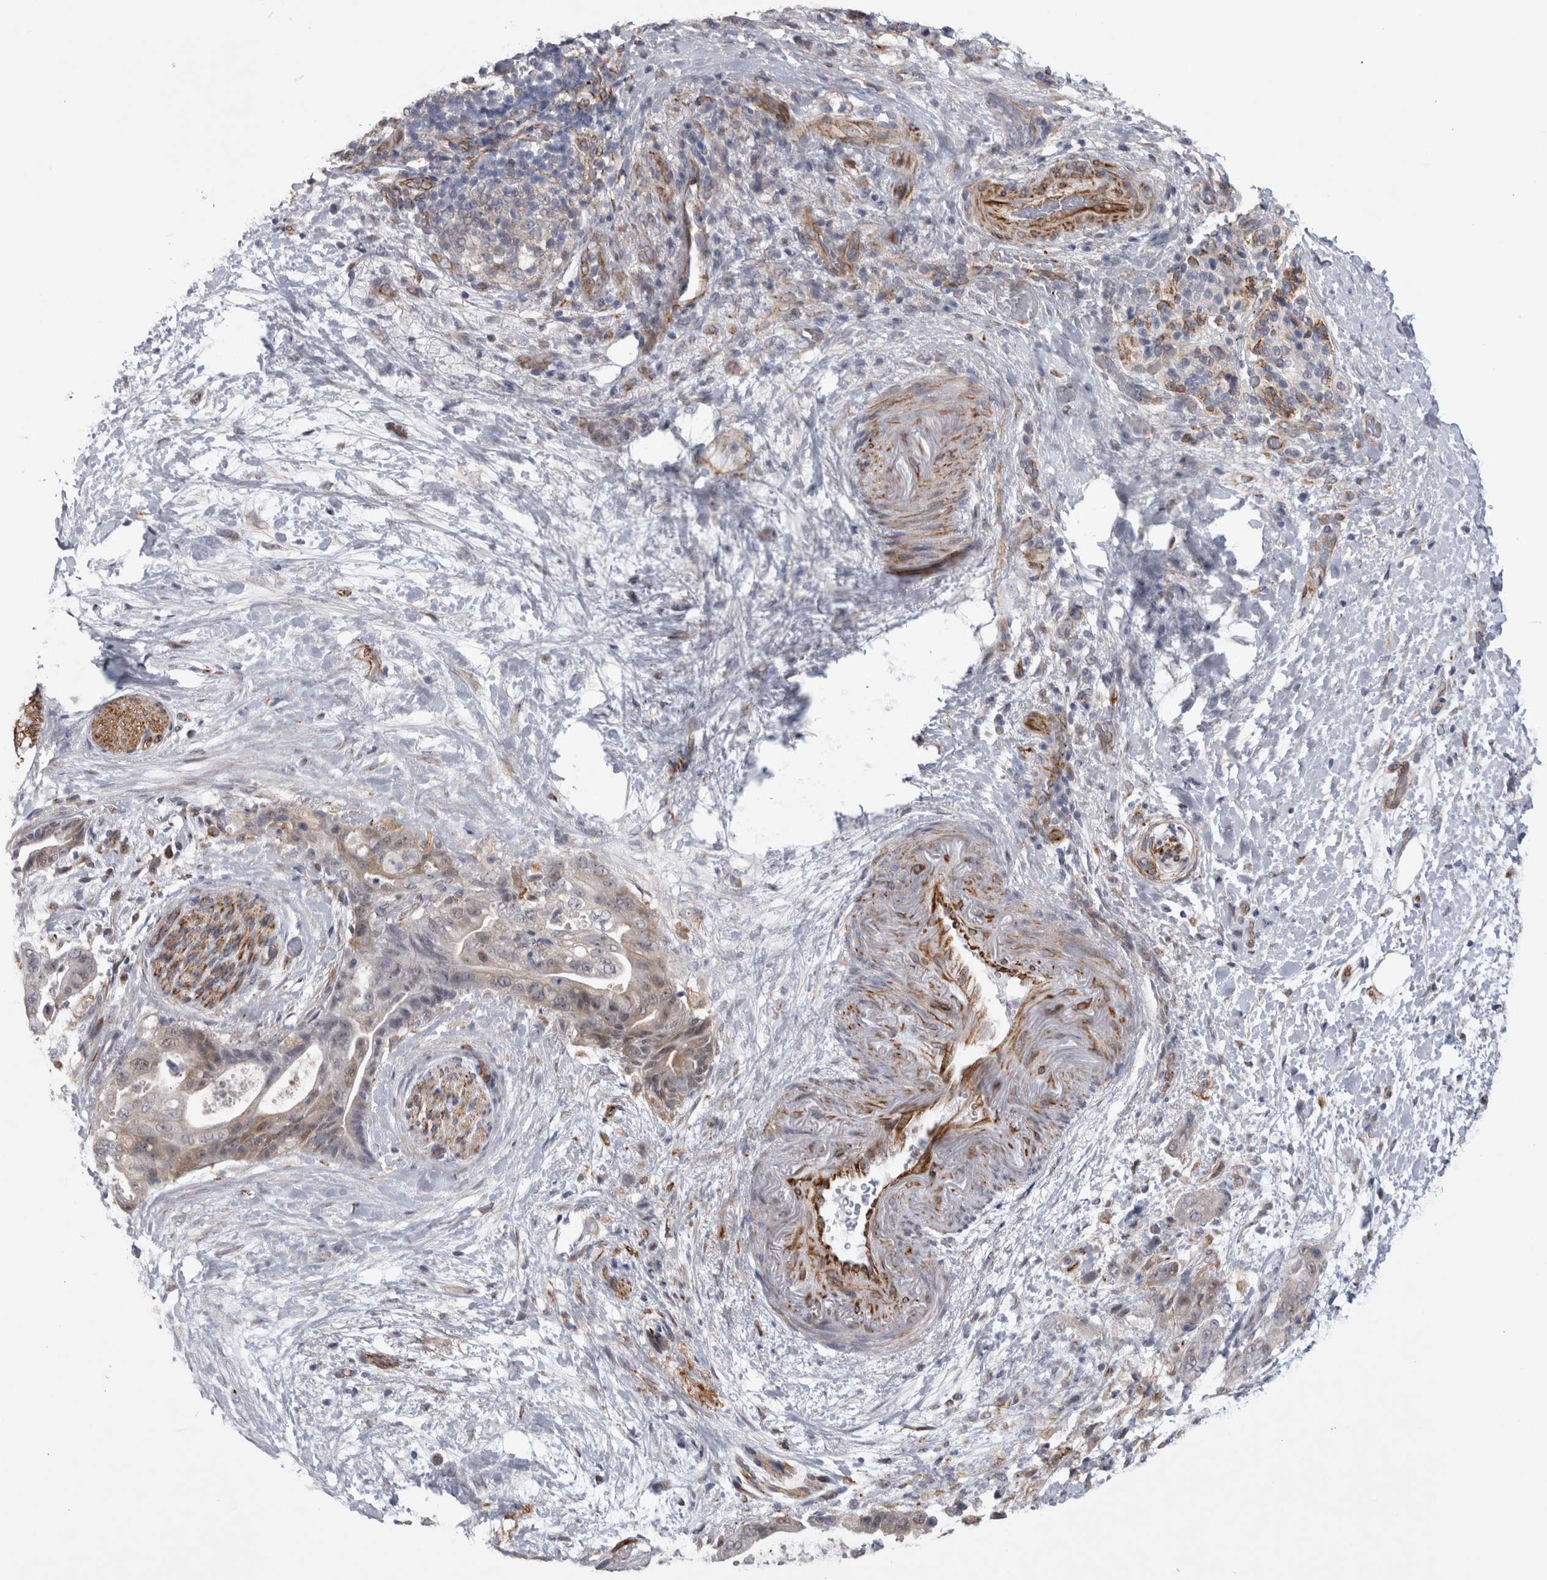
{"staining": {"intensity": "weak", "quantity": "<25%", "location": "cytoplasmic/membranous"}, "tissue": "pancreatic cancer", "cell_type": "Tumor cells", "image_type": "cancer", "snomed": [{"axis": "morphology", "description": "Adenocarcinoma, NOS"}, {"axis": "topography", "description": "Pancreas"}], "caption": "Tumor cells are negative for brown protein staining in pancreatic cancer.", "gene": "ACOT7", "patient": {"sex": "male", "age": 59}}